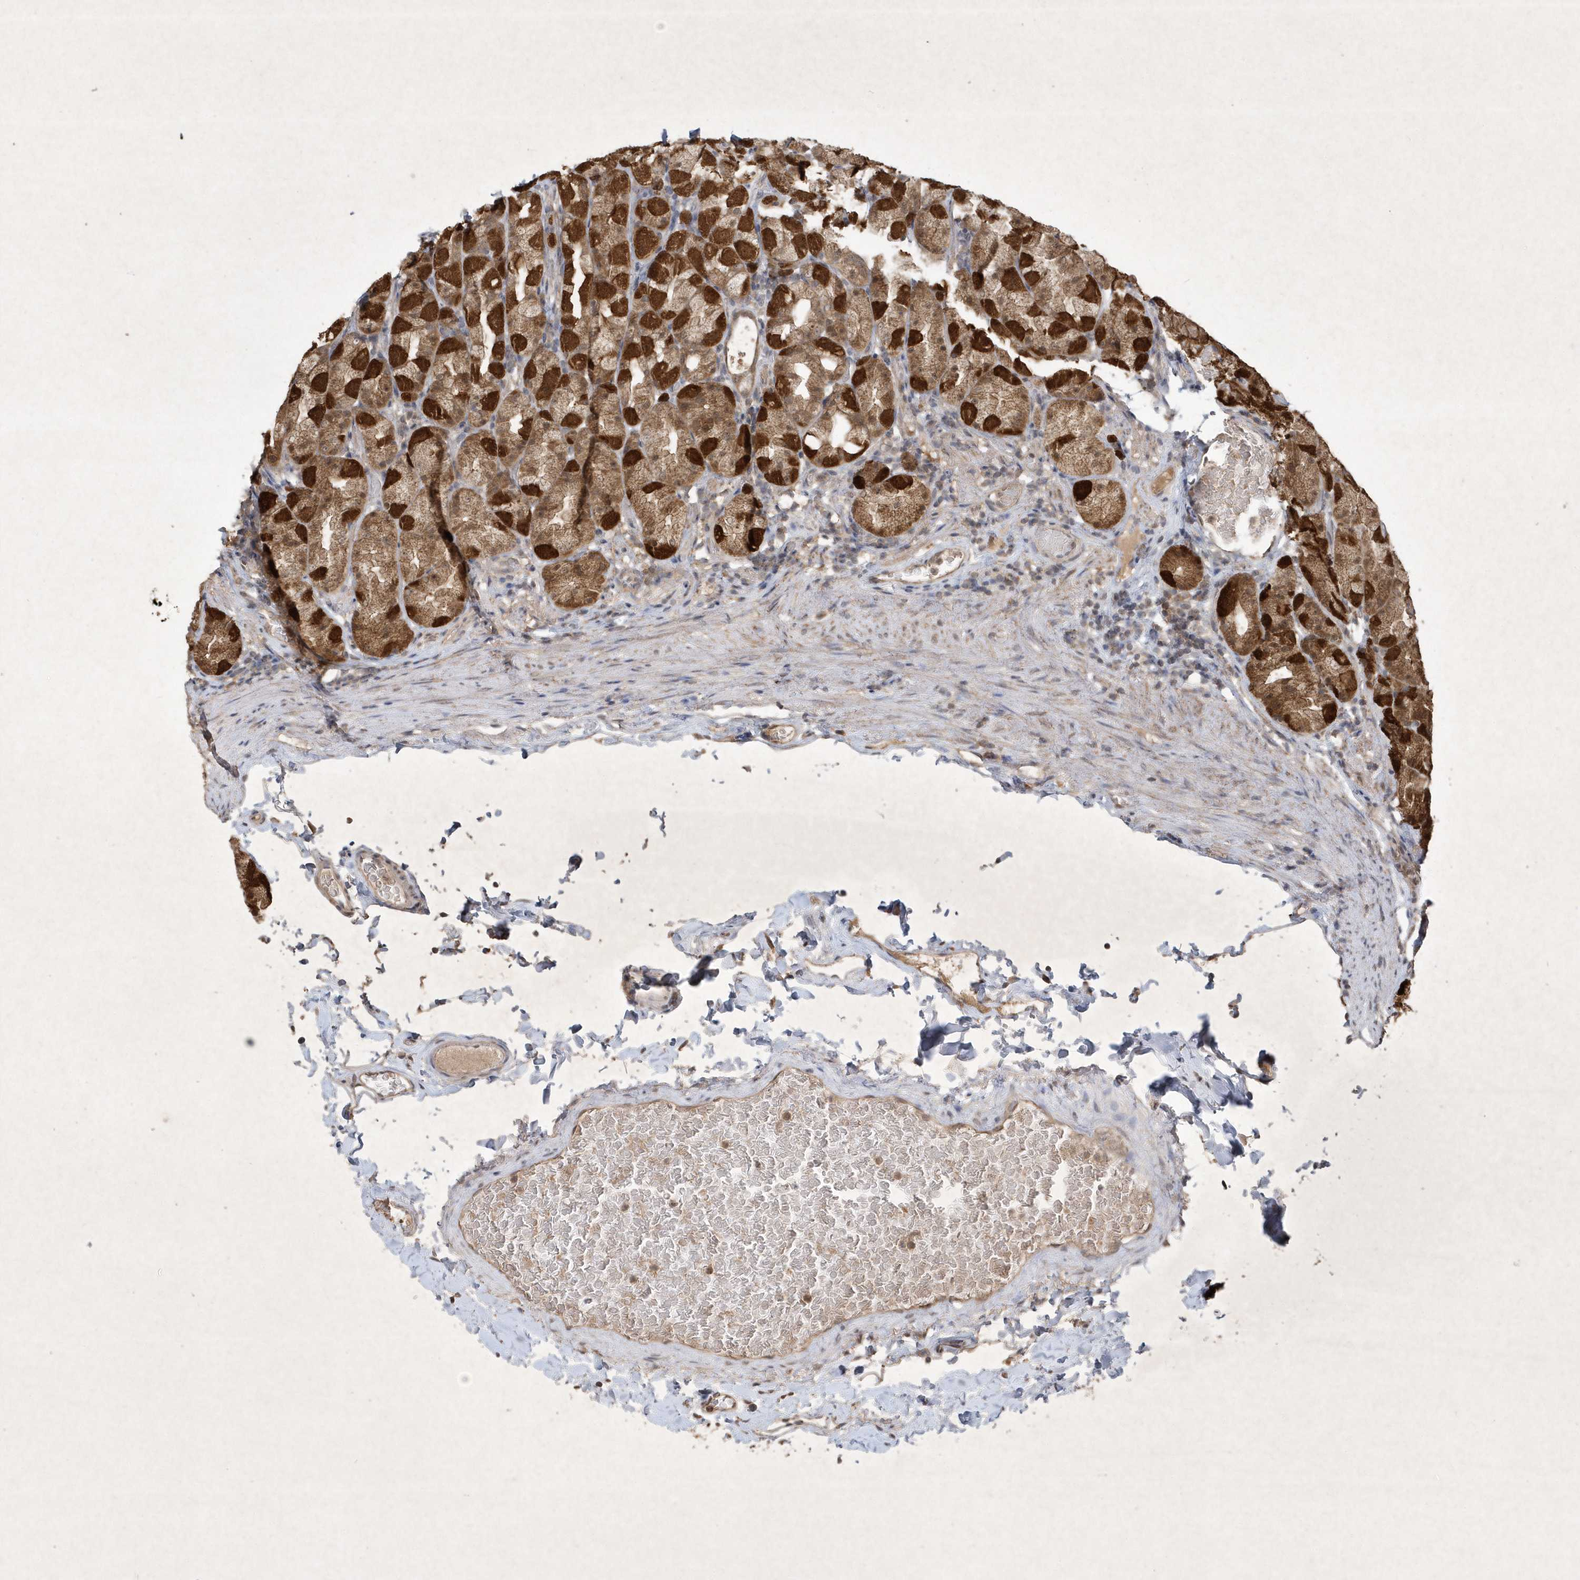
{"staining": {"intensity": "strong", "quantity": ">75%", "location": "cytoplasmic/membranous,nuclear"}, "tissue": "stomach", "cell_type": "Glandular cells", "image_type": "normal", "snomed": [{"axis": "morphology", "description": "Normal tissue, NOS"}, {"axis": "topography", "description": "Stomach, upper"}], "caption": "Protein staining of benign stomach demonstrates strong cytoplasmic/membranous,nuclear positivity in about >75% of glandular cells.", "gene": "AKR7A2", "patient": {"sex": "male", "age": 68}}